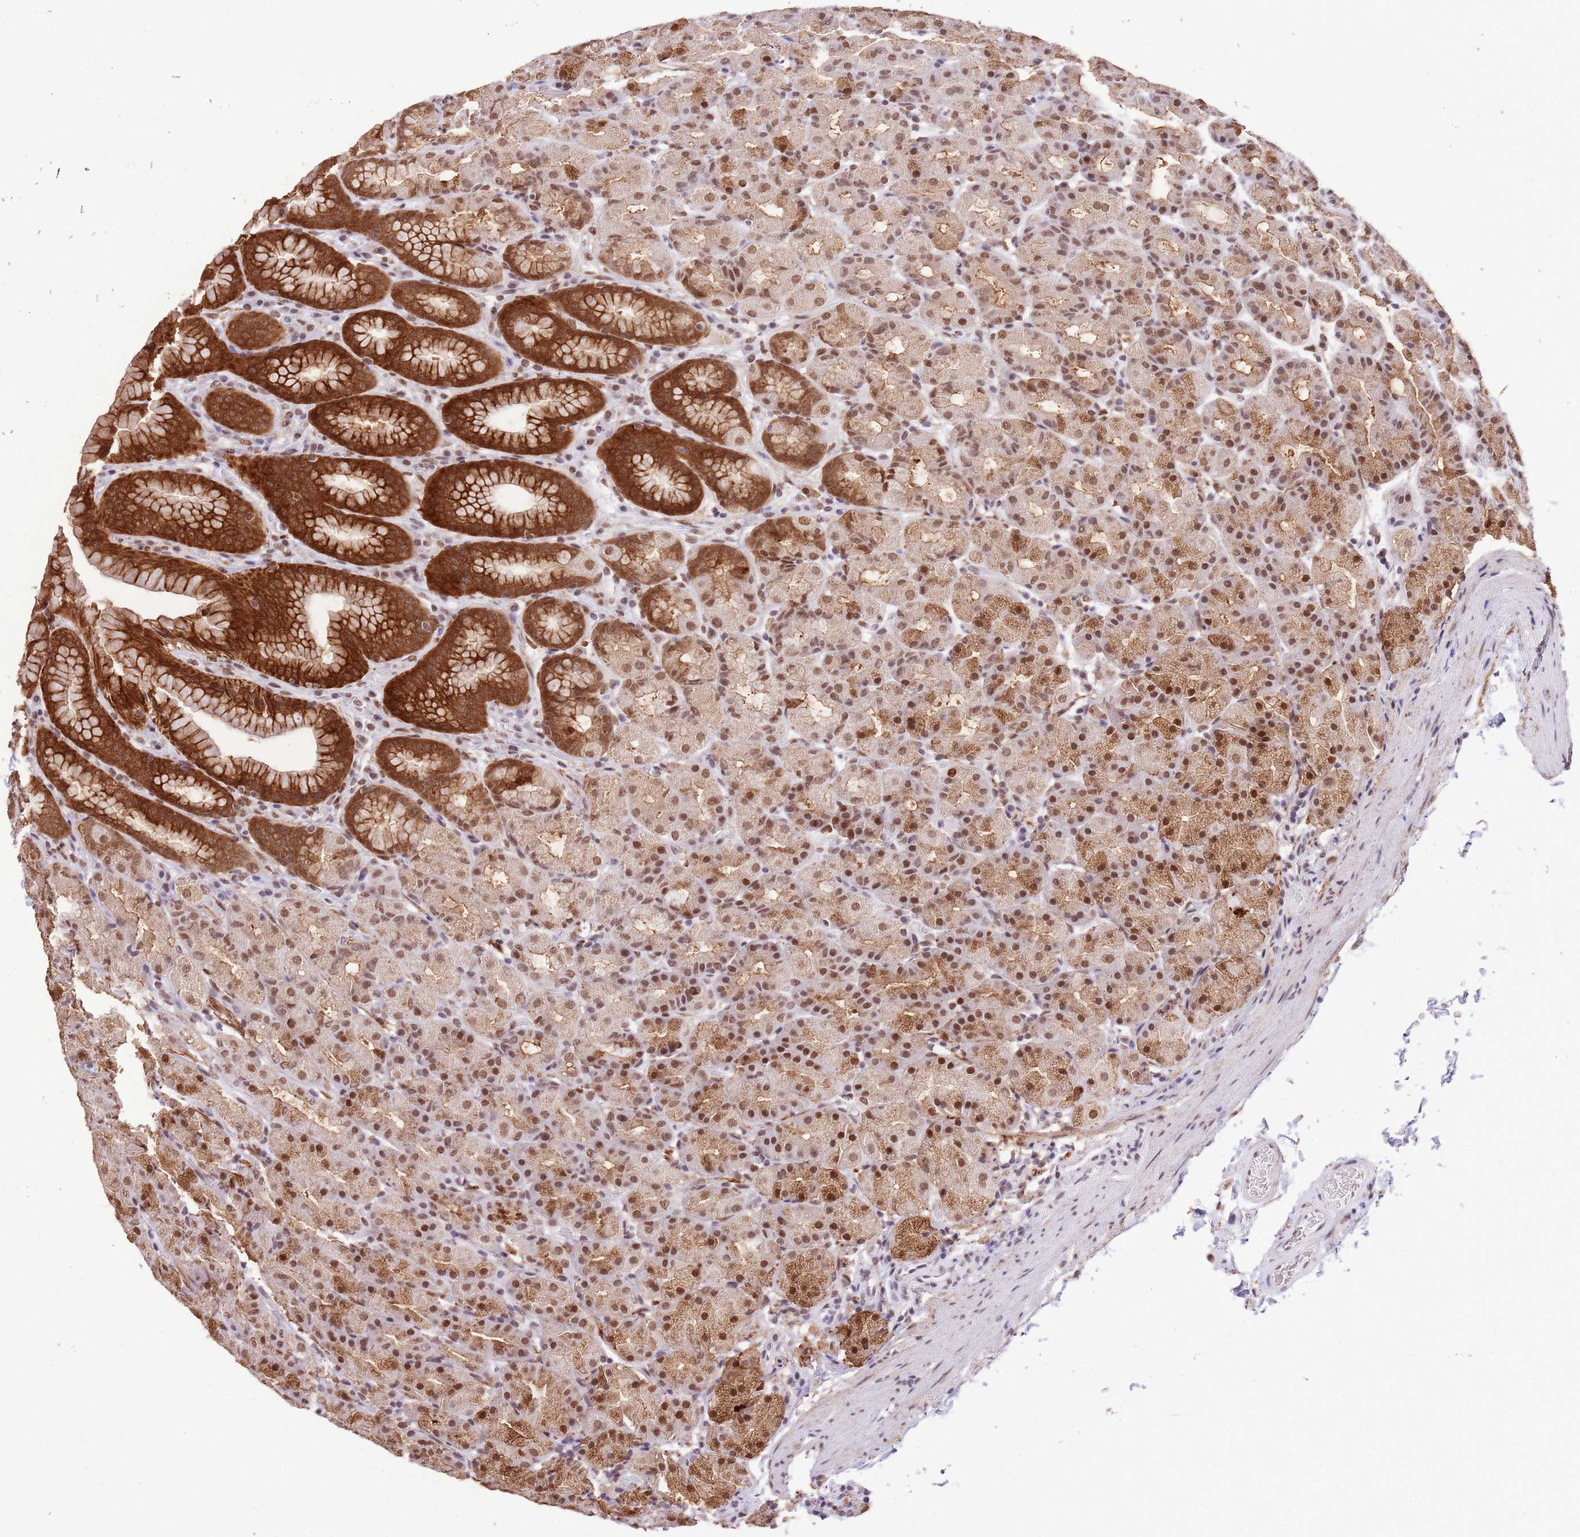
{"staining": {"intensity": "strong", "quantity": ">75%", "location": "cytoplasmic/membranous,nuclear"}, "tissue": "stomach", "cell_type": "Glandular cells", "image_type": "normal", "snomed": [{"axis": "morphology", "description": "Normal tissue, NOS"}, {"axis": "topography", "description": "Stomach, upper"}, {"axis": "topography", "description": "Stomach"}], "caption": "Immunohistochemical staining of benign stomach demonstrates >75% levels of strong cytoplasmic/membranous,nuclear protein staining in about >75% of glandular cells. (IHC, brightfield microscopy, high magnification).", "gene": "TRIM32", "patient": {"sex": "male", "age": 68}}